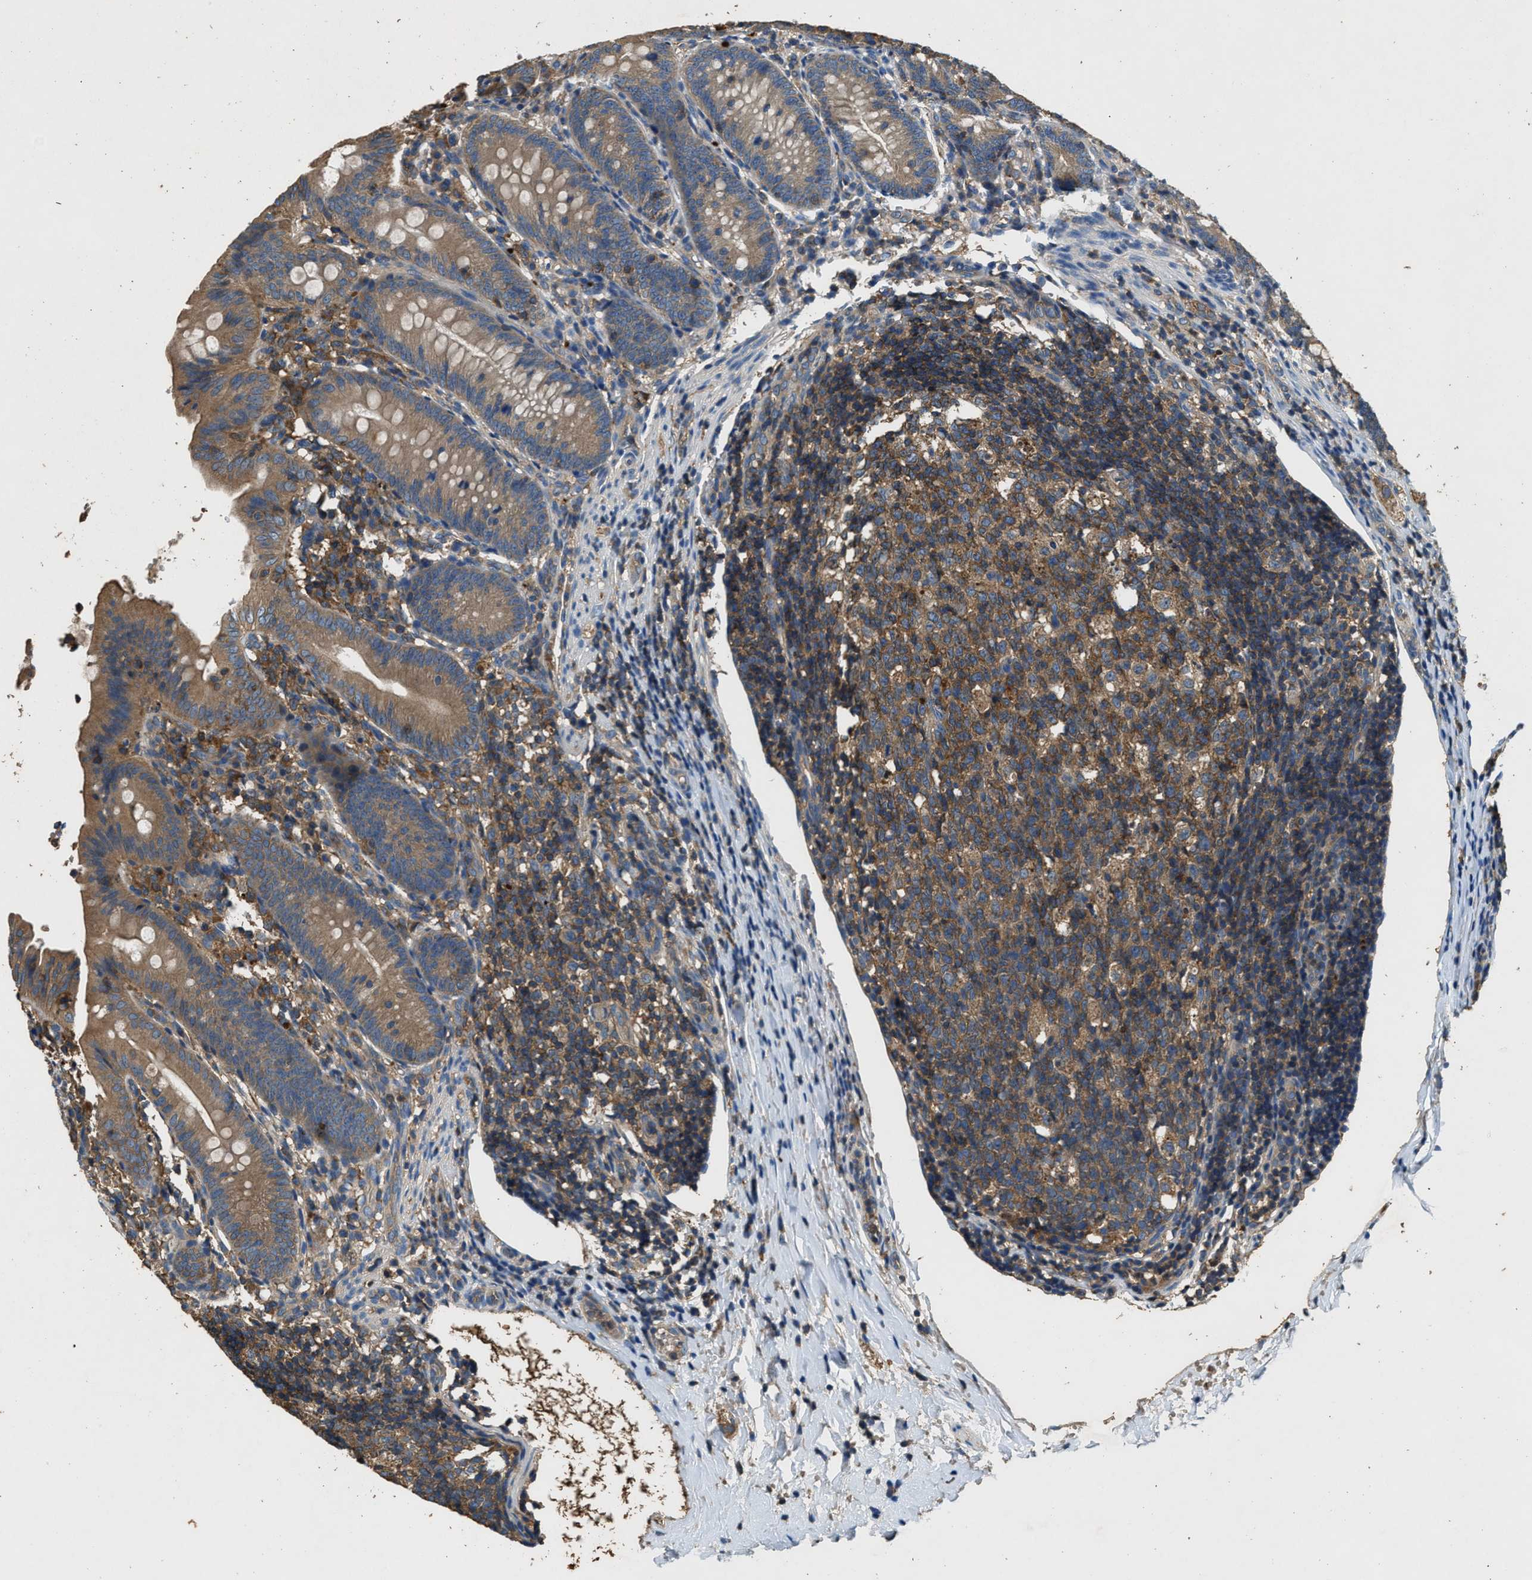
{"staining": {"intensity": "moderate", "quantity": ">75%", "location": "cytoplasmic/membranous"}, "tissue": "appendix", "cell_type": "Glandular cells", "image_type": "normal", "snomed": [{"axis": "morphology", "description": "Normal tissue, NOS"}, {"axis": "topography", "description": "Appendix"}], "caption": "High-power microscopy captured an IHC image of benign appendix, revealing moderate cytoplasmic/membranous staining in approximately >75% of glandular cells.", "gene": "BLOC1S1", "patient": {"sex": "male", "age": 1}}